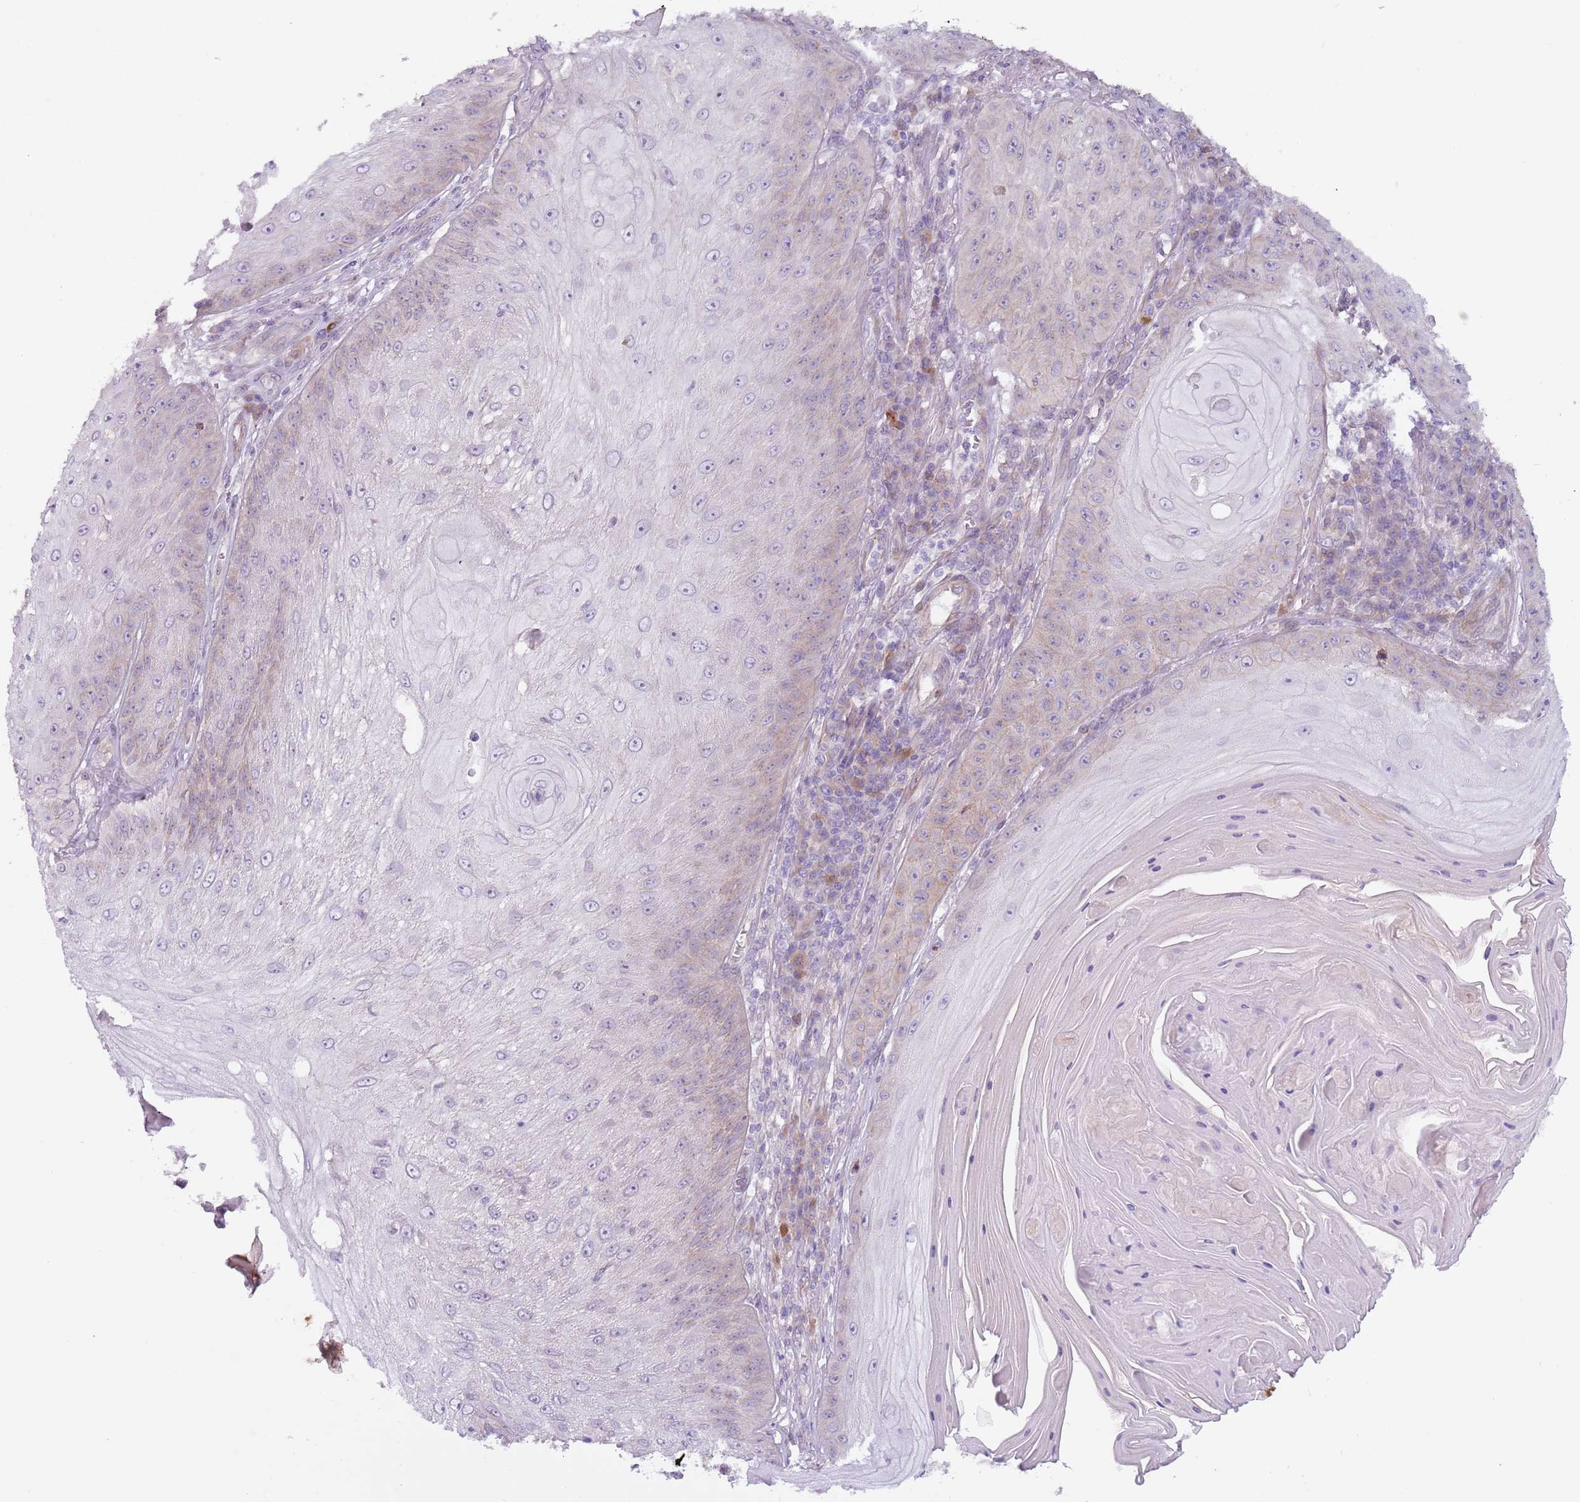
{"staining": {"intensity": "negative", "quantity": "none", "location": "none"}, "tissue": "skin cancer", "cell_type": "Tumor cells", "image_type": "cancer", "snomed": [{"axis": "morphology", "description": "Squamous cell carcinoma, NOS"}, {"axis": "topography", "description": "Skin"}], "caption": "IHC image of skin cancer (squamous cell carcinoma) stained for a protein (brown), which demonstrates no positivity in tumor cells.", "gene": "MRO", "patient": {"sex": "male", "age": 70}}